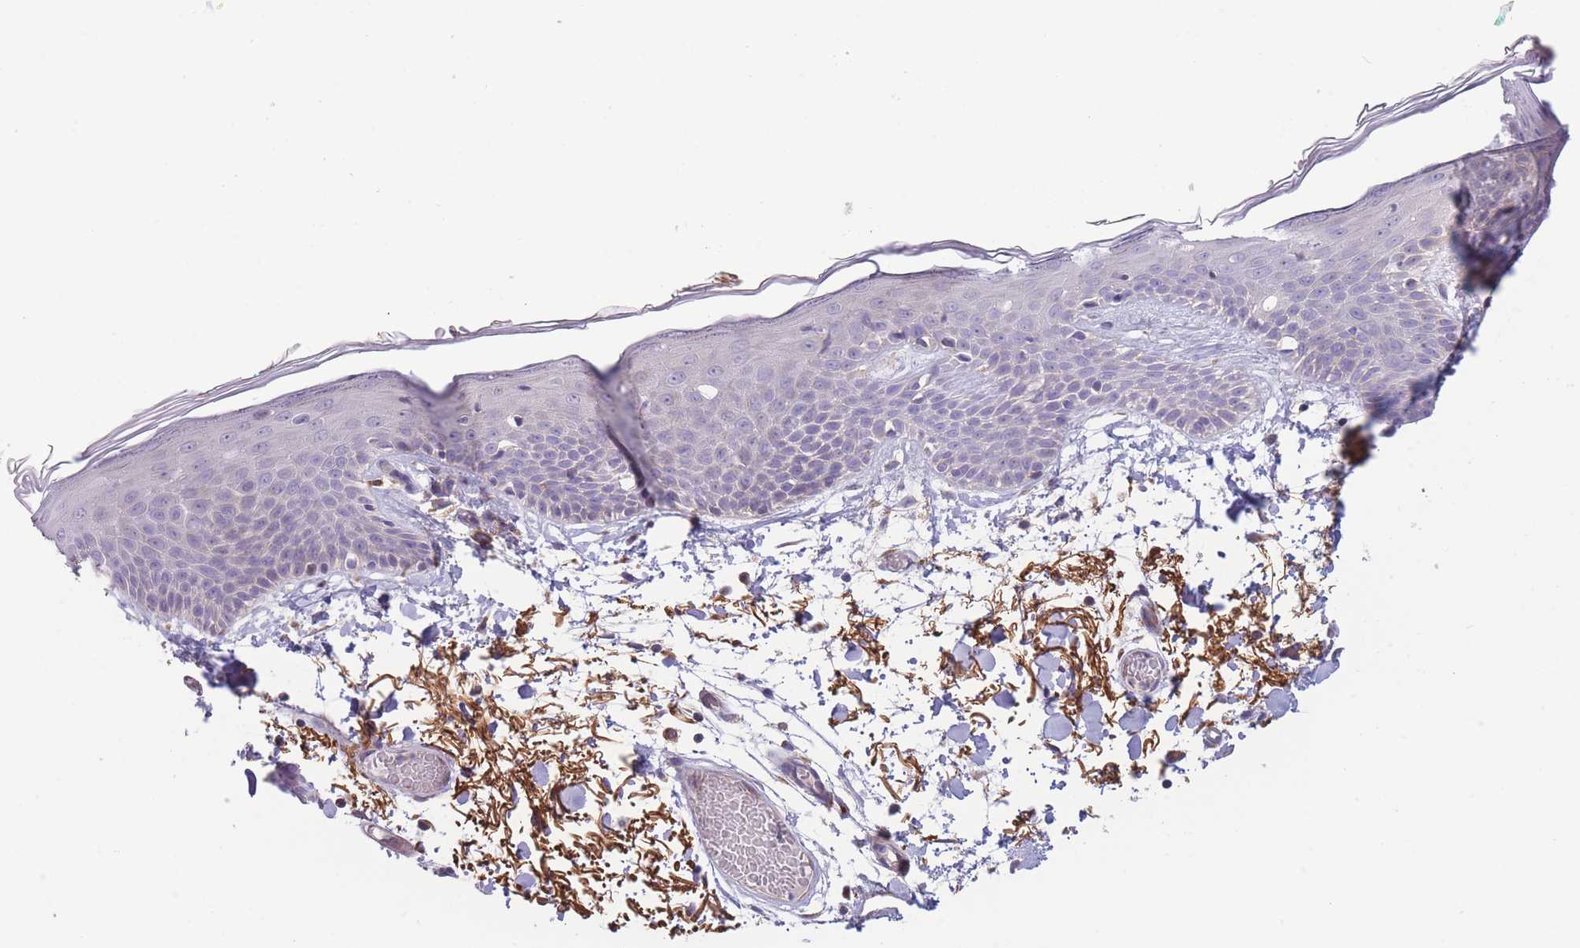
{"staining": {"intensity": "negative", "quantity": "none", "location": "none"}, "tissue": "skin", "cell_type": "Fibroblasts", "image_type": "normal", "snomed": [{"axis": "morphology", "description": "Normal tissue, NOS"}, {"axis": "topography", "description": "Skin"}], "caption": "DAB immunohistochemical staining of unremarkable skin displays no significant positivity in fibroblasts.", "gene": "SLC25A42", "patient": {"sex": "male", "age": 79}}